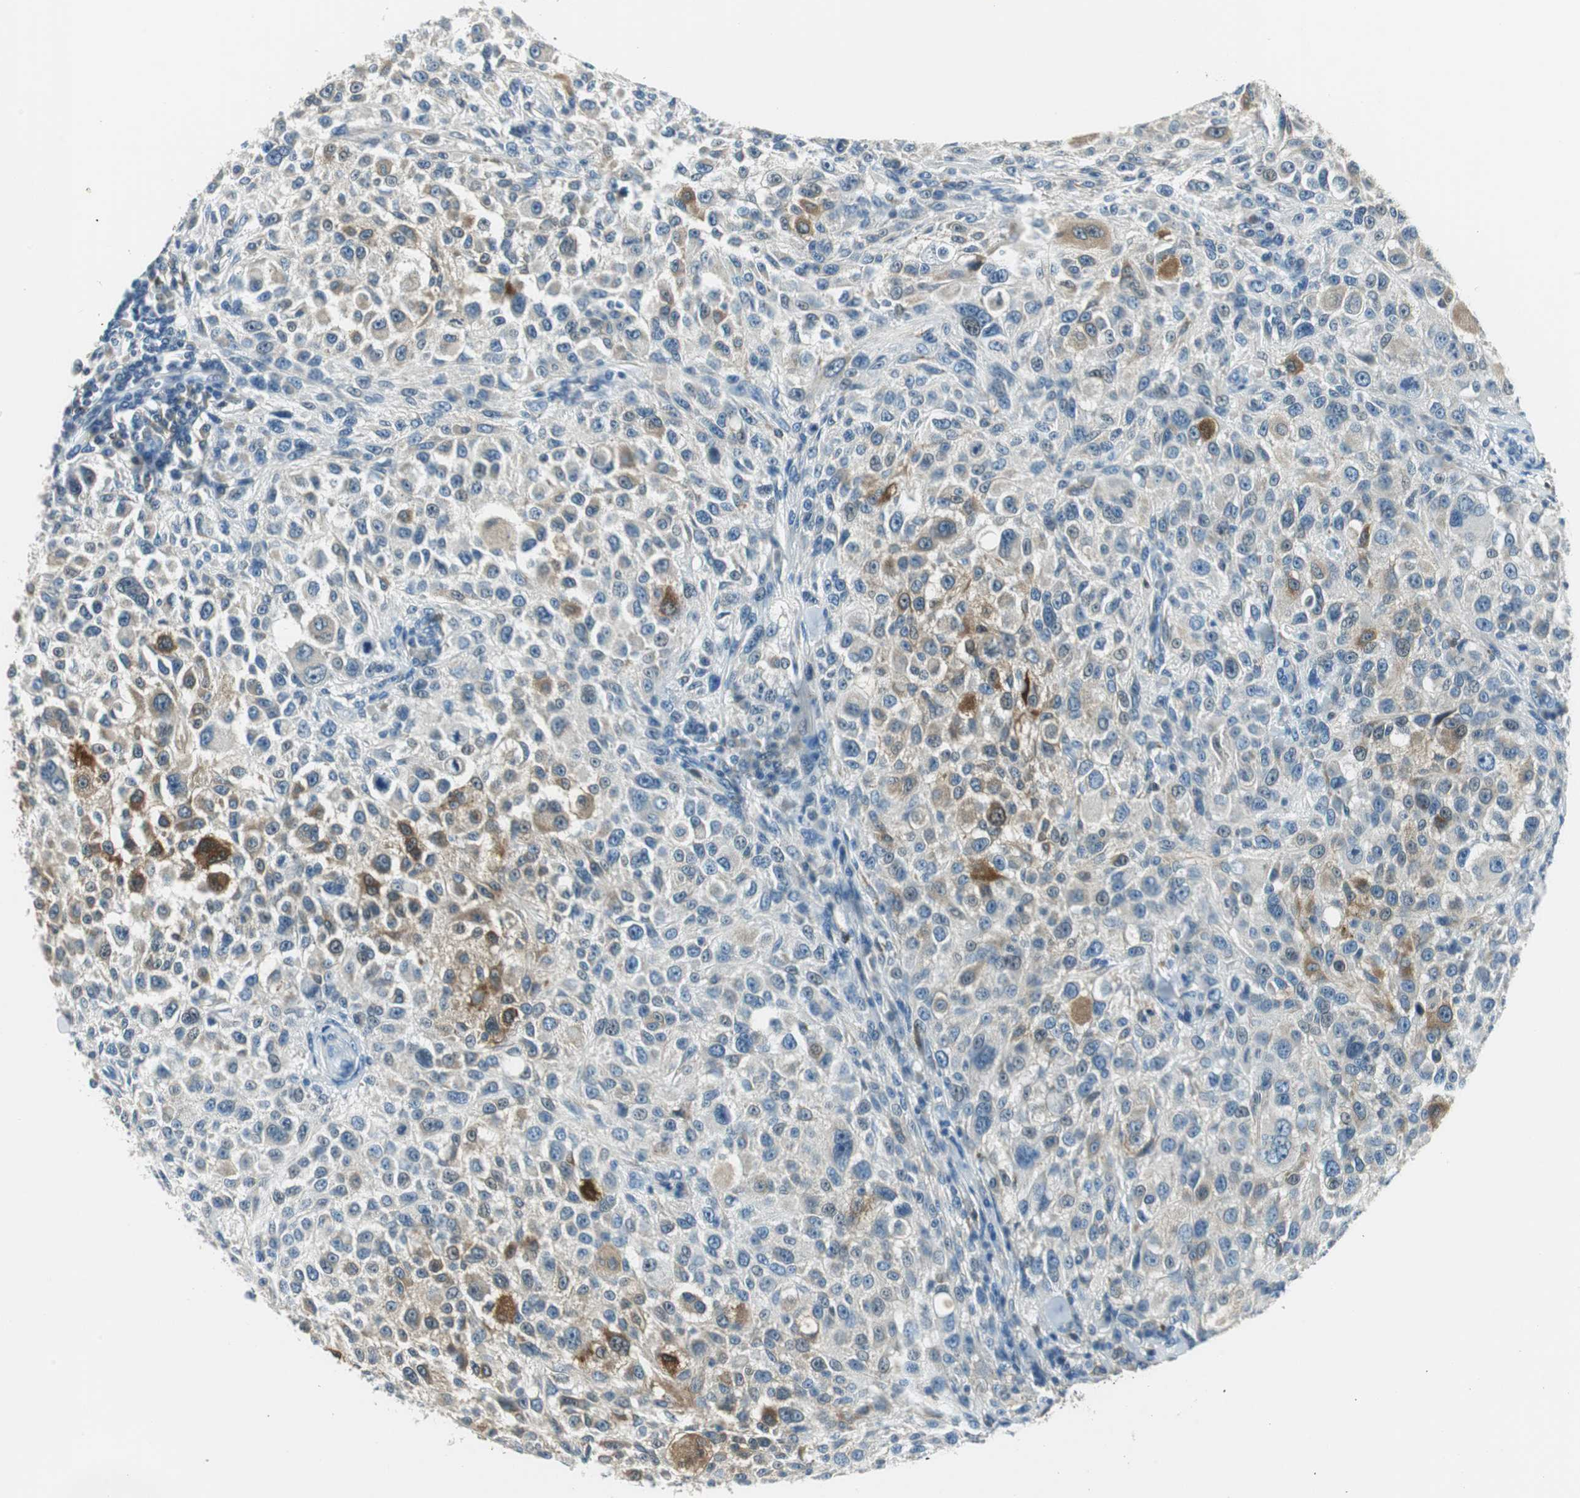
{"staining": {"intensity": "negative", "quantity": "none", "location": "none"}, "tissue": "melanoma", "cell_type": "Tumor cells", "image_type": "cancer", "snomed": [{"axis": "morphology", "description": "Necrosis, NOS"}, {"axis": "morphology", "description": "Malignant melanoma, NOS"}, {"axis": "topography", "description": "Skin"}], "caption": "Protein analysis of melanoma shows no significant expression in tumor cells.", "gene": "ME1", "patient": {"sex": "female", "age": 87}}